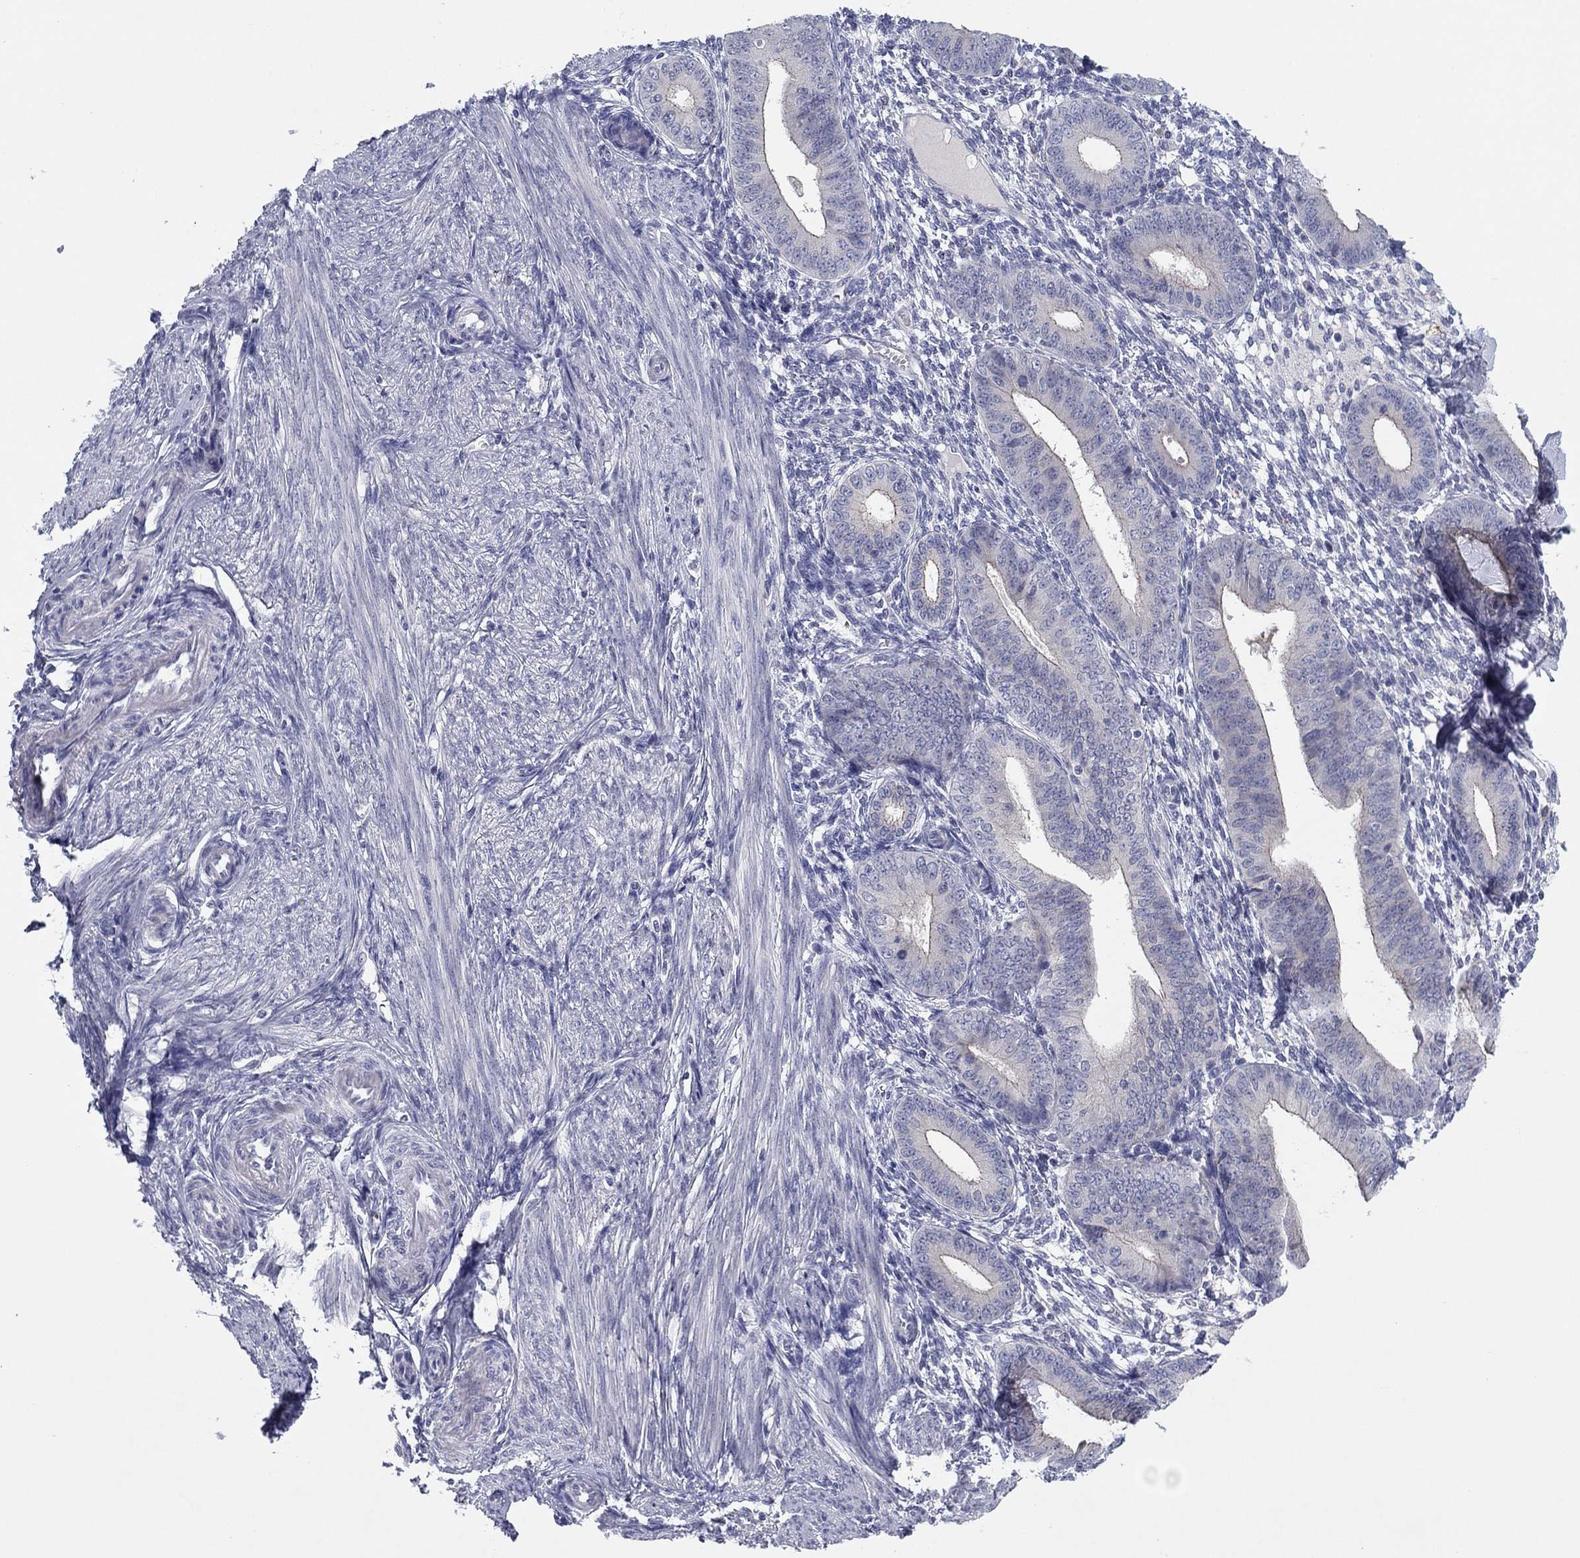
{"staining": {"intensity": "negative", "quantity": "none", "location": "none"}, "tissue": "endometrium", "cell_type": "Cells in endometrial stroma", "image_type": "normal", "snomed": [{"axis": "morphology", "description": "Normal tissue, NOS"}, {"axis": "topography", "description": "Endometrium"}], "caption": "This is an immunohistochemistry (IHC) photomicrograph of normal endometrium. There is no expression in cells in endometrial stroma.", "gene": "CNTNAP4", "patient": {"sex": "female", "age": 39}}